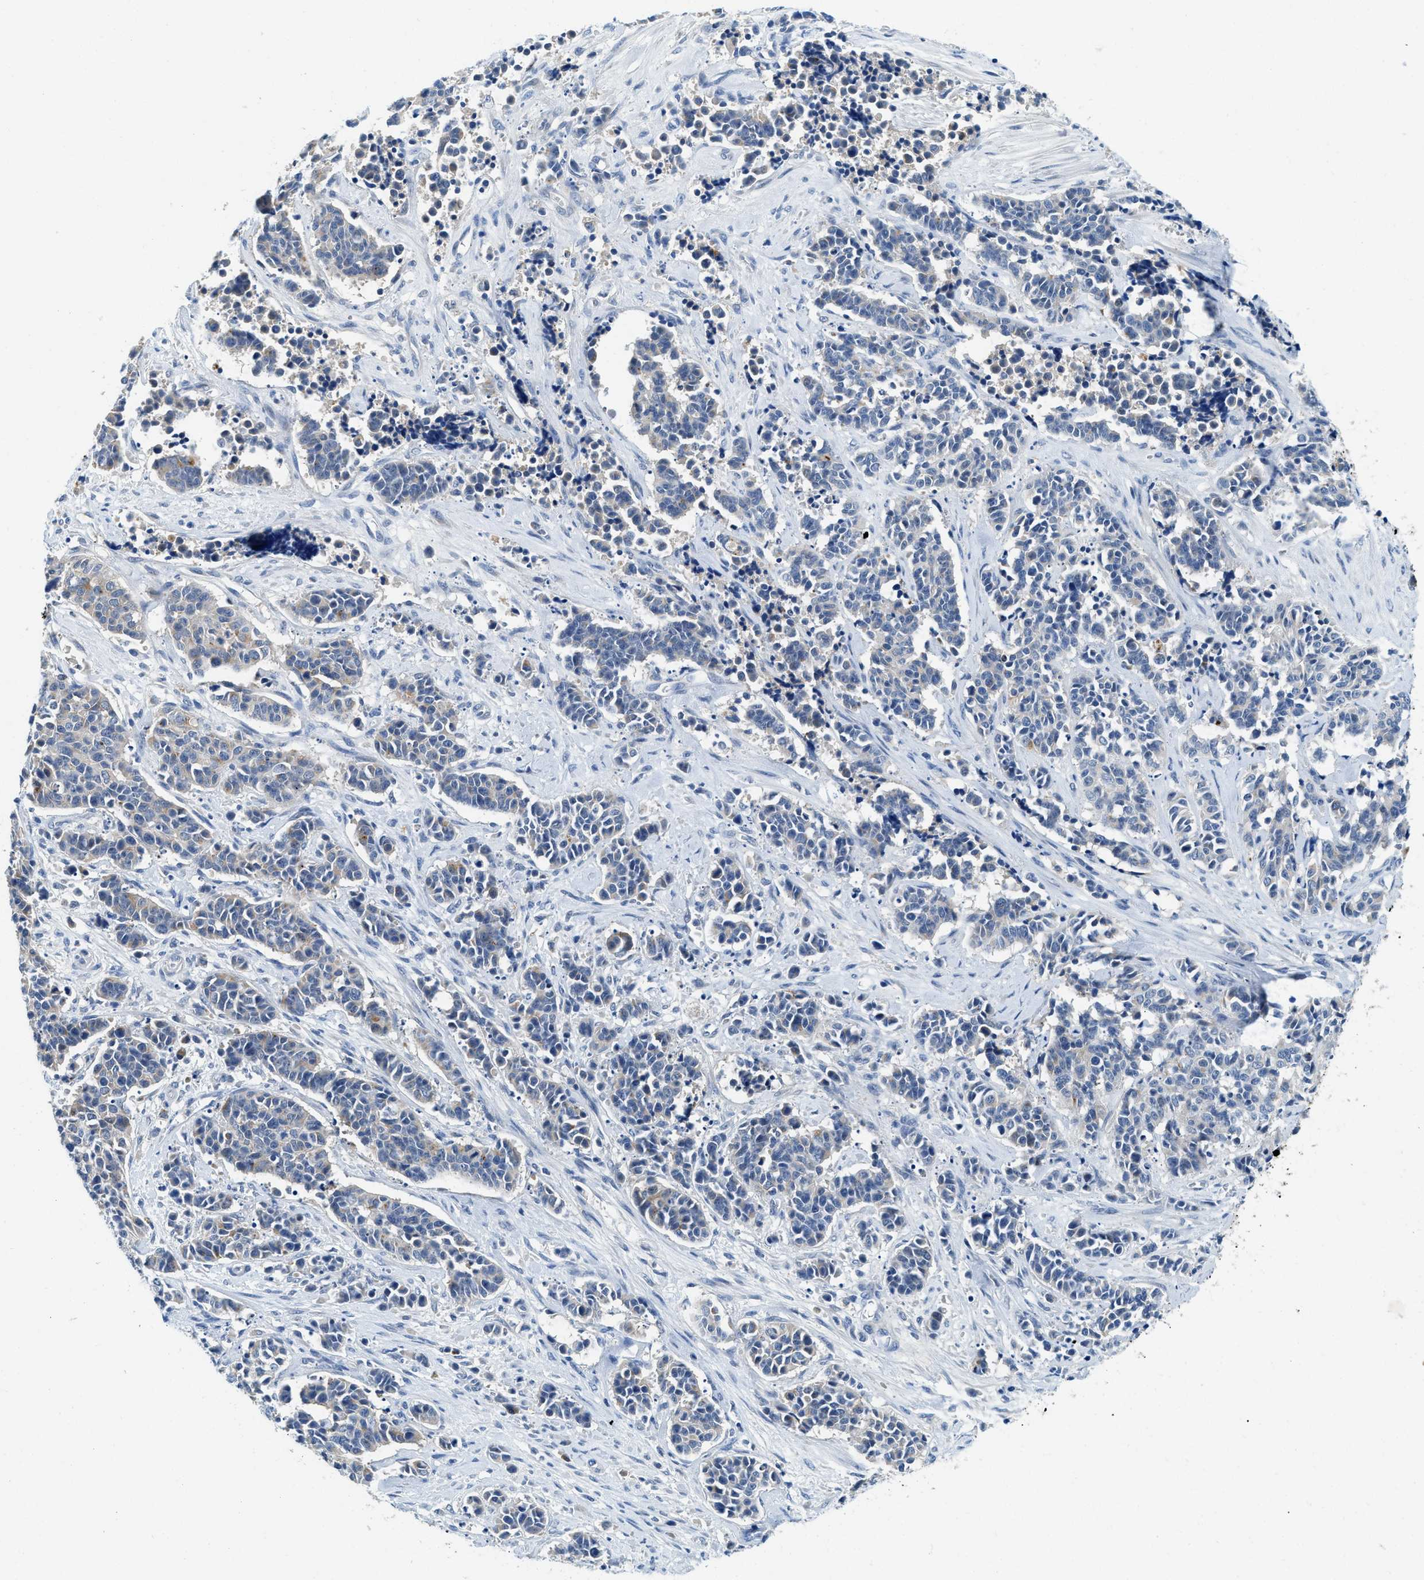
{"staining": {"intensity": "weak", "quantity": "<25%", "location": "cytoplasmic/membranous"}, "tissue": "cervical cancer", "cell_type": "Tumor cells", "image_type": "cancer", "snomed": [{"axis": "morphology", "description": "Squamous cell carcinoma, NOS"}, {"axis": "topography", "description": "Cervix"}], "caption": "There is no significant staining in tumor cells of cervical cancer (squamous cell carcinoma). (DAB (3,3'-diaminobenzidine) immunohistochemistry (IHC) visualized using brightfield microscopy, high magnification).", "gene": "TSPAN3", "patient": {"sex": "female", "age": 35}}